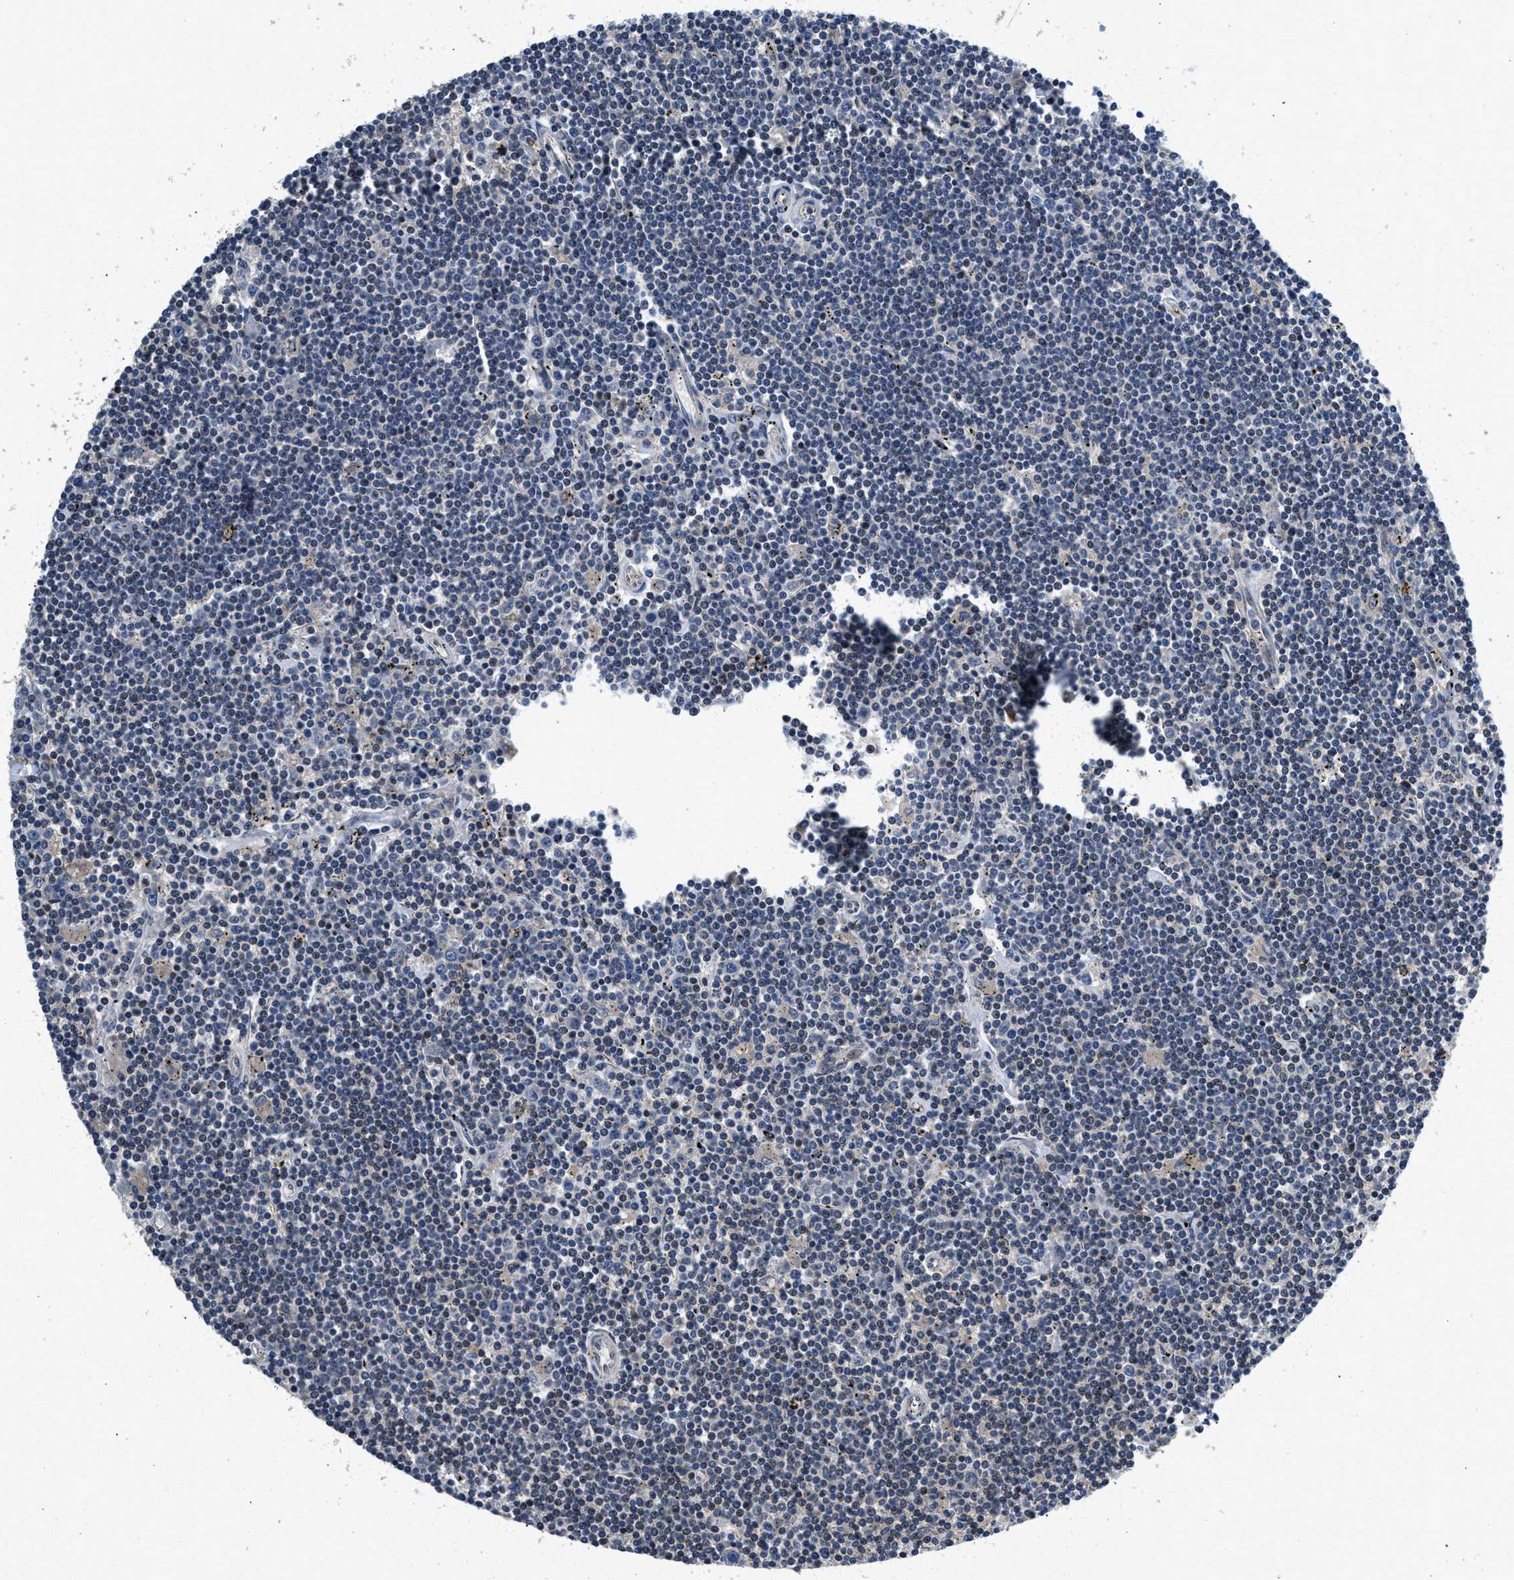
{"staining": {"intensity": "weak", "quantity": "<25%", "location": "cytoplasmic/membranous"}, "tissue": "lymphoma", "cell_type": "Tumor cells", "image_type": "cancer", "snomed": [{"axis": "morphology", "description": "Malignant lymphoma, non-Hodgkin's type, Low grade"}, {"axis": "topography", "description": "Spleen"}], "caption": "This is an immunohistochemistry (IHC) photomicrograph of lymphoma. There is no positivity in tumor cells.", "gene": "IL3RA", "patient": {"sex": "male", "age": 76}}